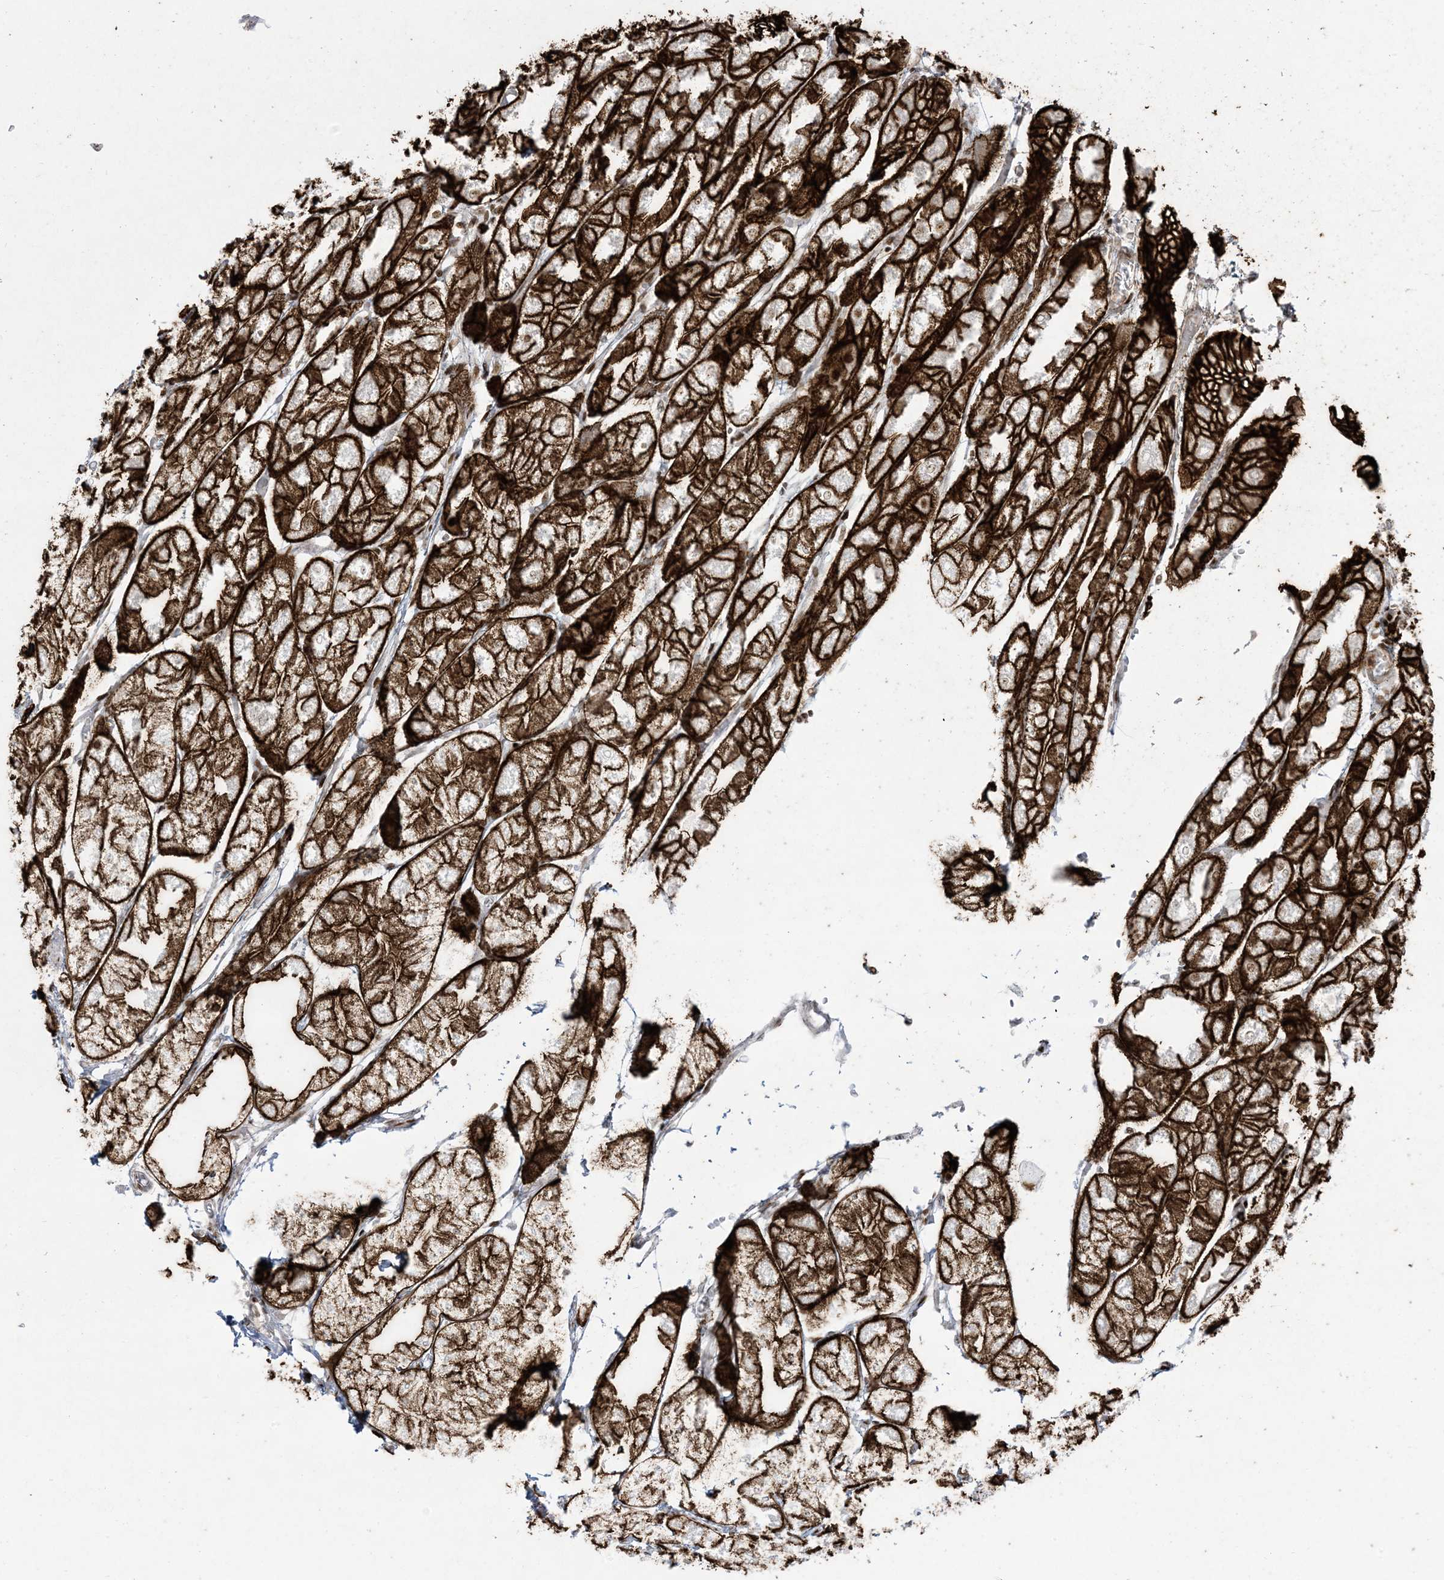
{"staining": {"intensity": "strong", "quantity": ">75%", "location": "cytoplasmic/membranous,nuclear"}, "tissue": "stomach", "cell_type": "Glandular cells", "image_type": "normal", "snomed": [{"axis": "morphology", "description": "Normal tissue, NOS"}, {"axis": "topography", "description": "Stomach, upper"}], "caption": "Immunohistochemistry (IHC) photomicrograph of unremarkable human stomach stained for a protein (brown), which displays high levels of strong cytoplasmic/membranous,nuclear positivity in approximately >75% of glandular cells.", "gene": "RBM10", "patient": {"sex": "male", "age": 72}}